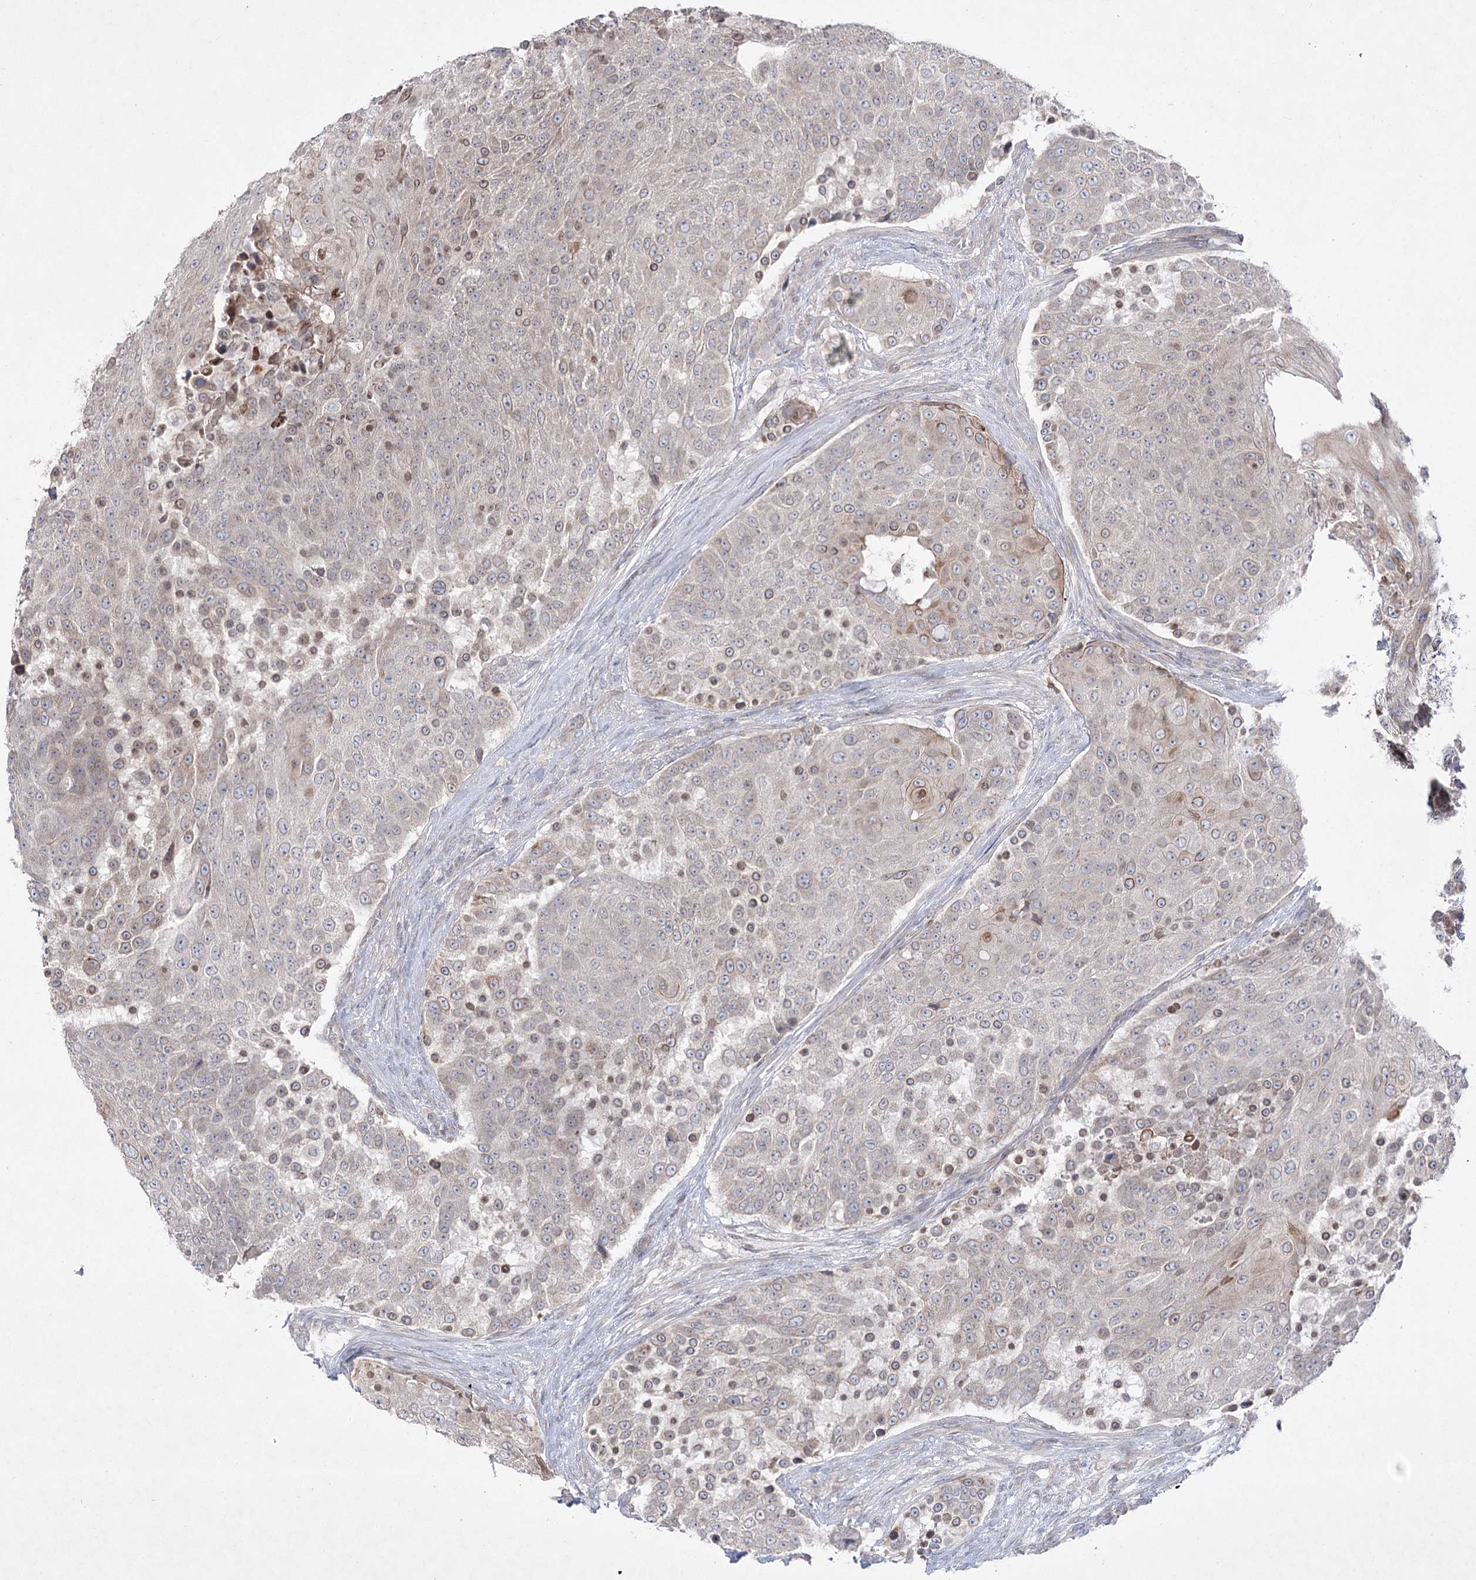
{"staining": {"intensity": "moderate", "quantity": "<25%", "location": "cytoplasmic/membranous"}, "tissue": "urothelial cancer", "cell_type": "Tumor cells", "image_type": "cancer", "snomed": [{"axis": "morphology", "description": "Urothelial carcinoma, High grade"}, {"axis": "topography", "description": "Urinary bladder"}], "caption": "IHC photomicrograph of urothelial cancer stained for a protein (brown), which exhibits low levels of moderate cytoplasmic/membranous positivity in approximately <25% of tumor cells.", "gene": "SH3BP5L", "patient": {"sex": "female", "age": 63}}